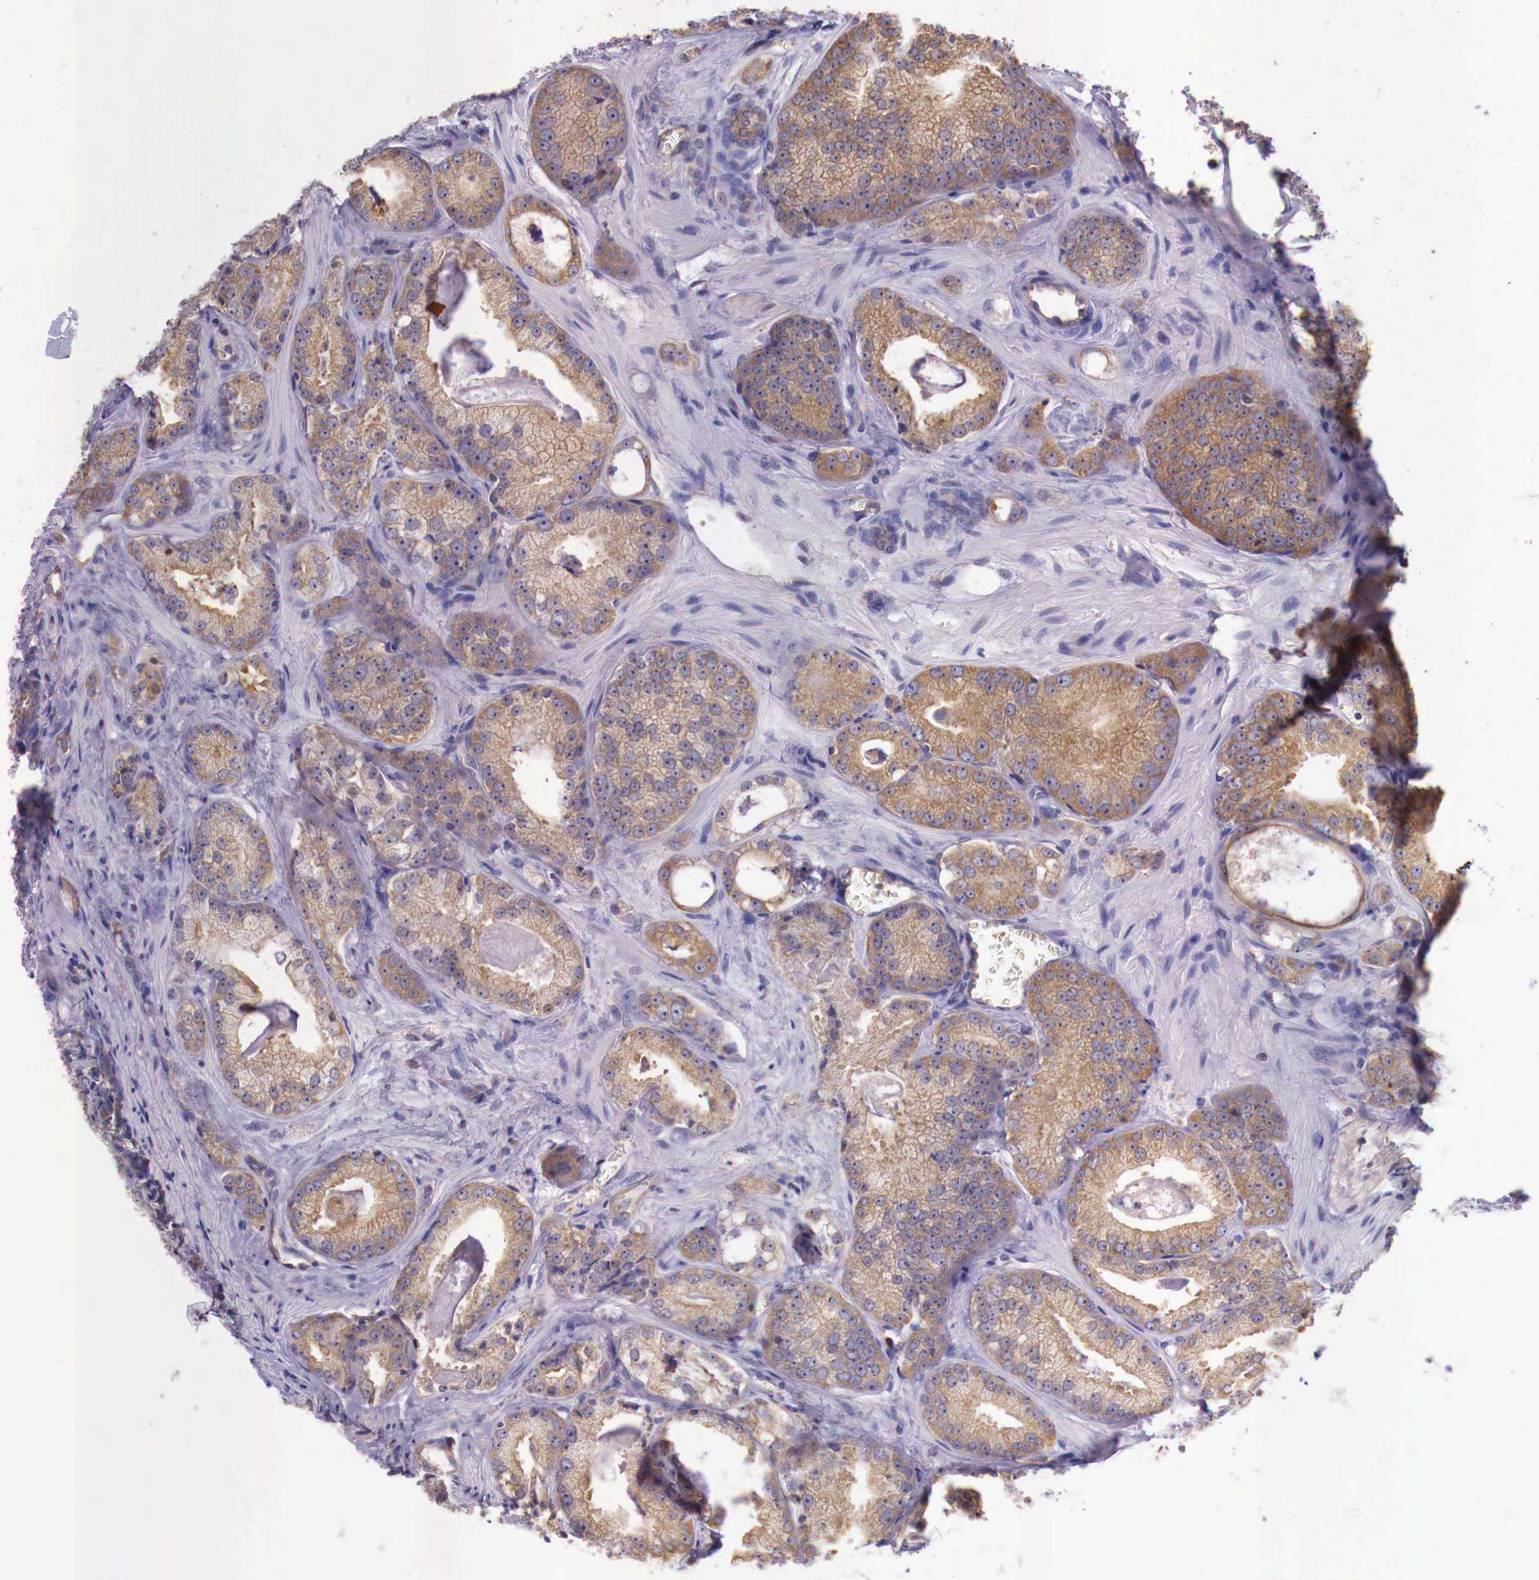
{"staining": {"intensity": "moderate", "quantity": ">75%", "location": "cytoplasmic/membranous"}, "tissue": "prostate cancer", "cell_type": "Tumor cells", "image_type": "cancer", "snomed": [{"axis": "morphology", "description": "Adenocarcinoma, Medium grade"}, {"axis": "topography", "description": "Prostate"}], "caption": "Immunohistochemical staining of human prostate cancer demonstrates medium levels of moderate cytoplasmic/membranous protein staining in approximately >75% of tumor cells.", "gene": "GRIPAP1", "patient": {"sex": "male", "age": 68}}